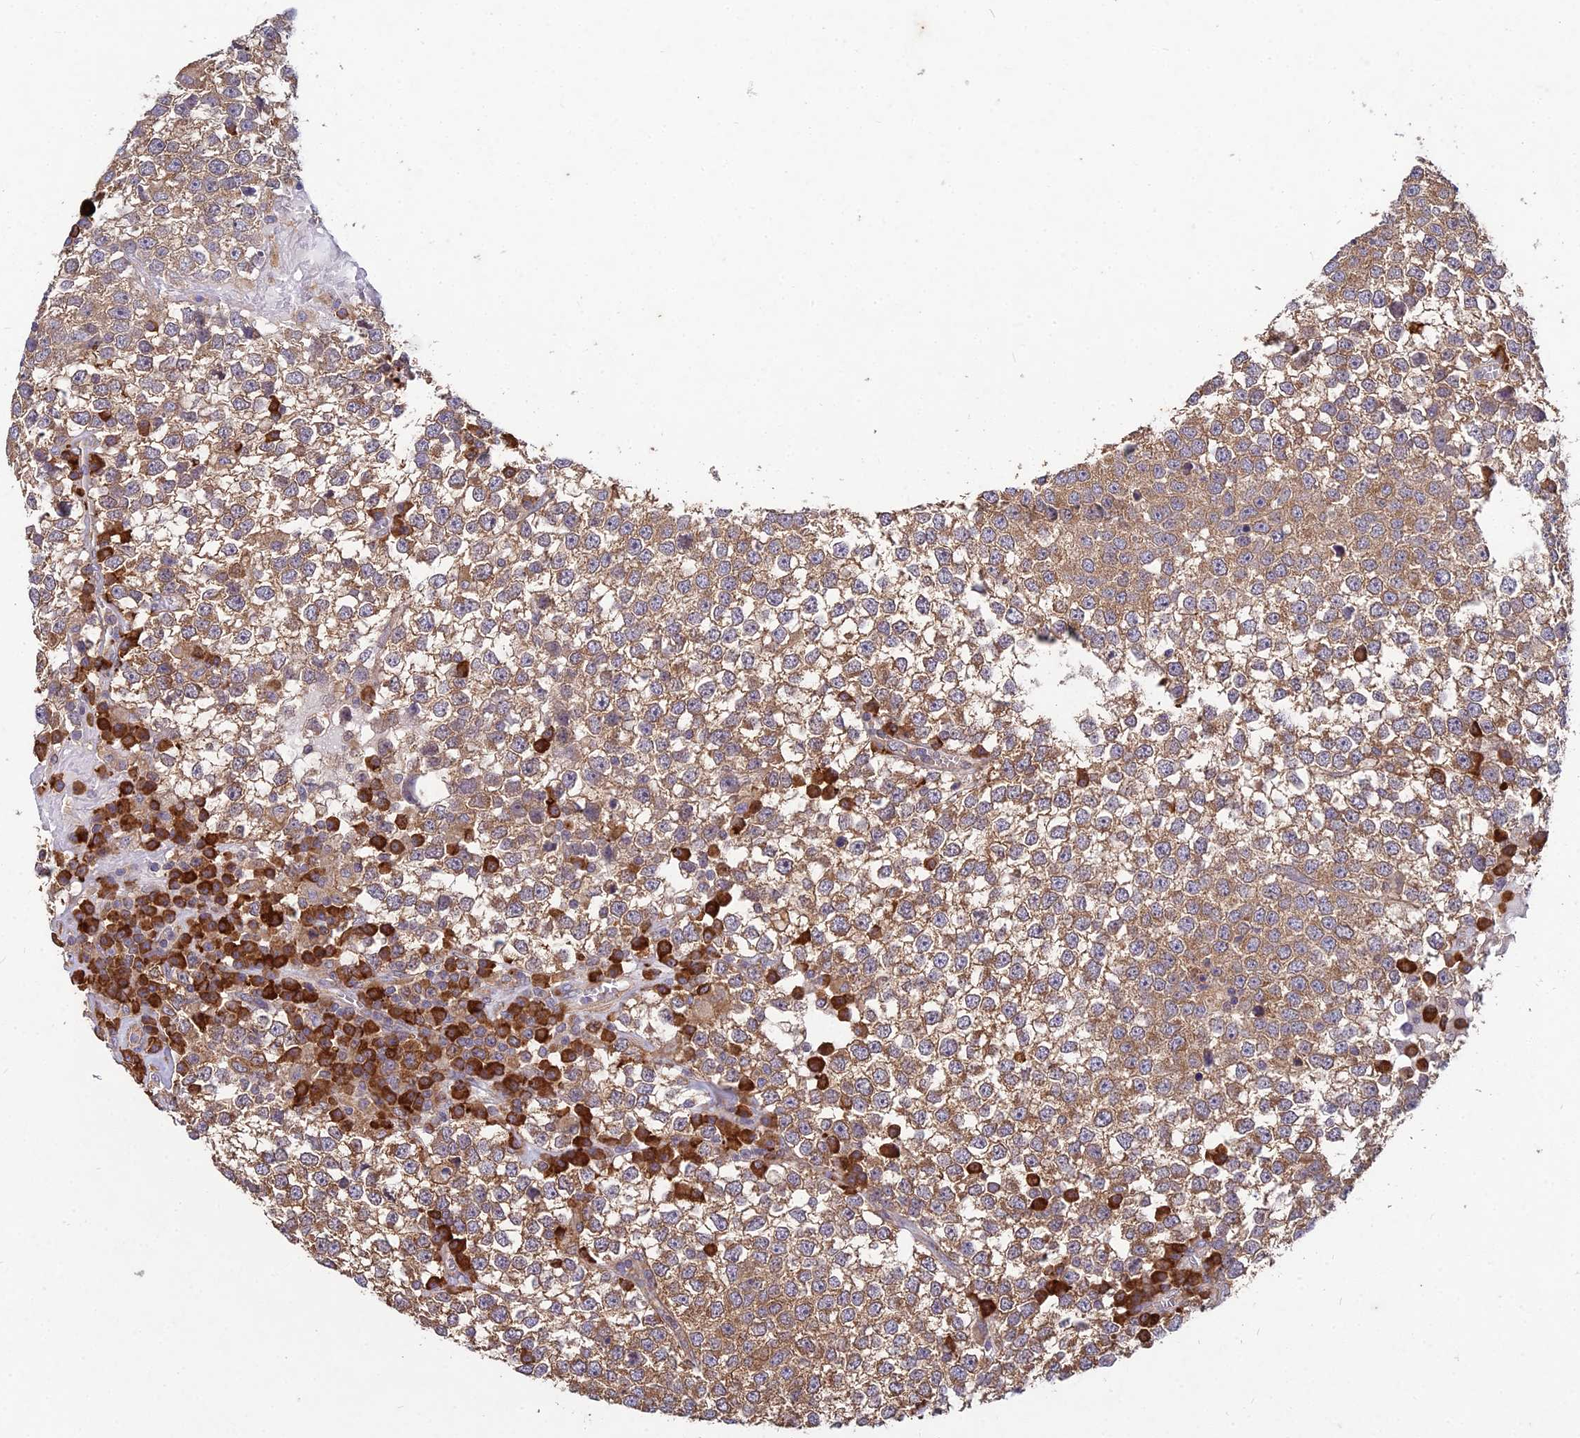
{"staining": {"intensity": "moderate", "quantity": "25%-75%", "location": "cytoplasmic/membranous"}, "tissue": "testis cancer", "cell_type": "Tumor cells", "image_type": "cancer", "snomed": [{"axis": "morphology", "description": "Seminoma, NOS"}, {"axis": "topography", "description": "Testis"}], "caption": "This is an image of IHC staining of seminoma (testis), which shows moderate expression in the cytoplasmic/membranous of tumor cells.", "gene": "NXNL2", "patient": {"sex": "male", "age": 65}}